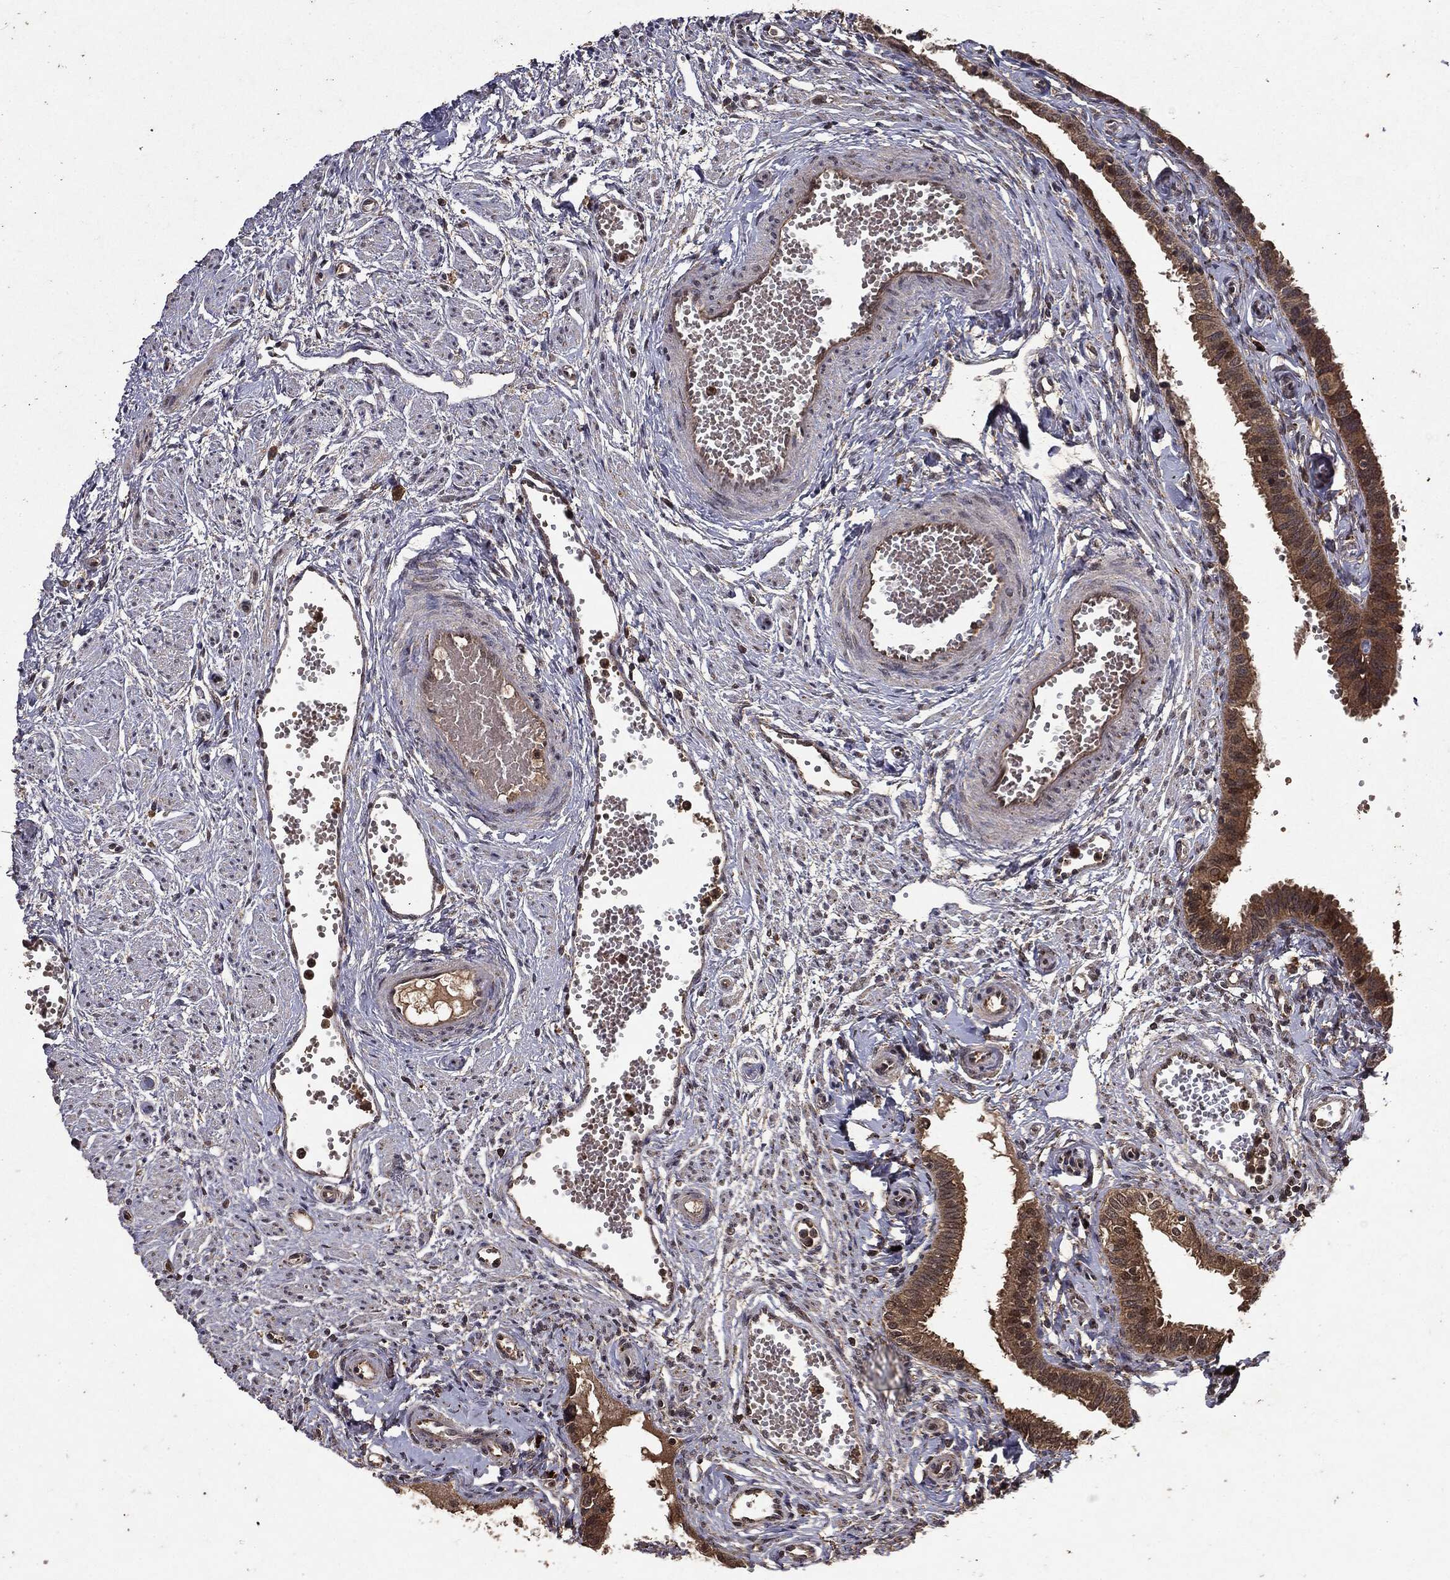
{"staining": {"intensity": "moderate", "quantity": ">75%", "location": "cytoplasmic/membranous"}, "tissue": "fallopian tube", "cell_type": "Glandular cells", "image_type": "normal", "snomed": [{"axis": "morphology", "description": "Normal tissue, NOS"}, {"axis": "topography", "description": "Fallopian tube"}, {"axis": "topography", "description": "Ovary"}], "caption": "Immunohistochemistry (DAB) staining of normal fallopian tube shows moderate cytoplasmic/membranous protein staining in approximately >75% of glandular cells.", "gene": "MTOR", "patient": {"sex": "female", "age": 49}}